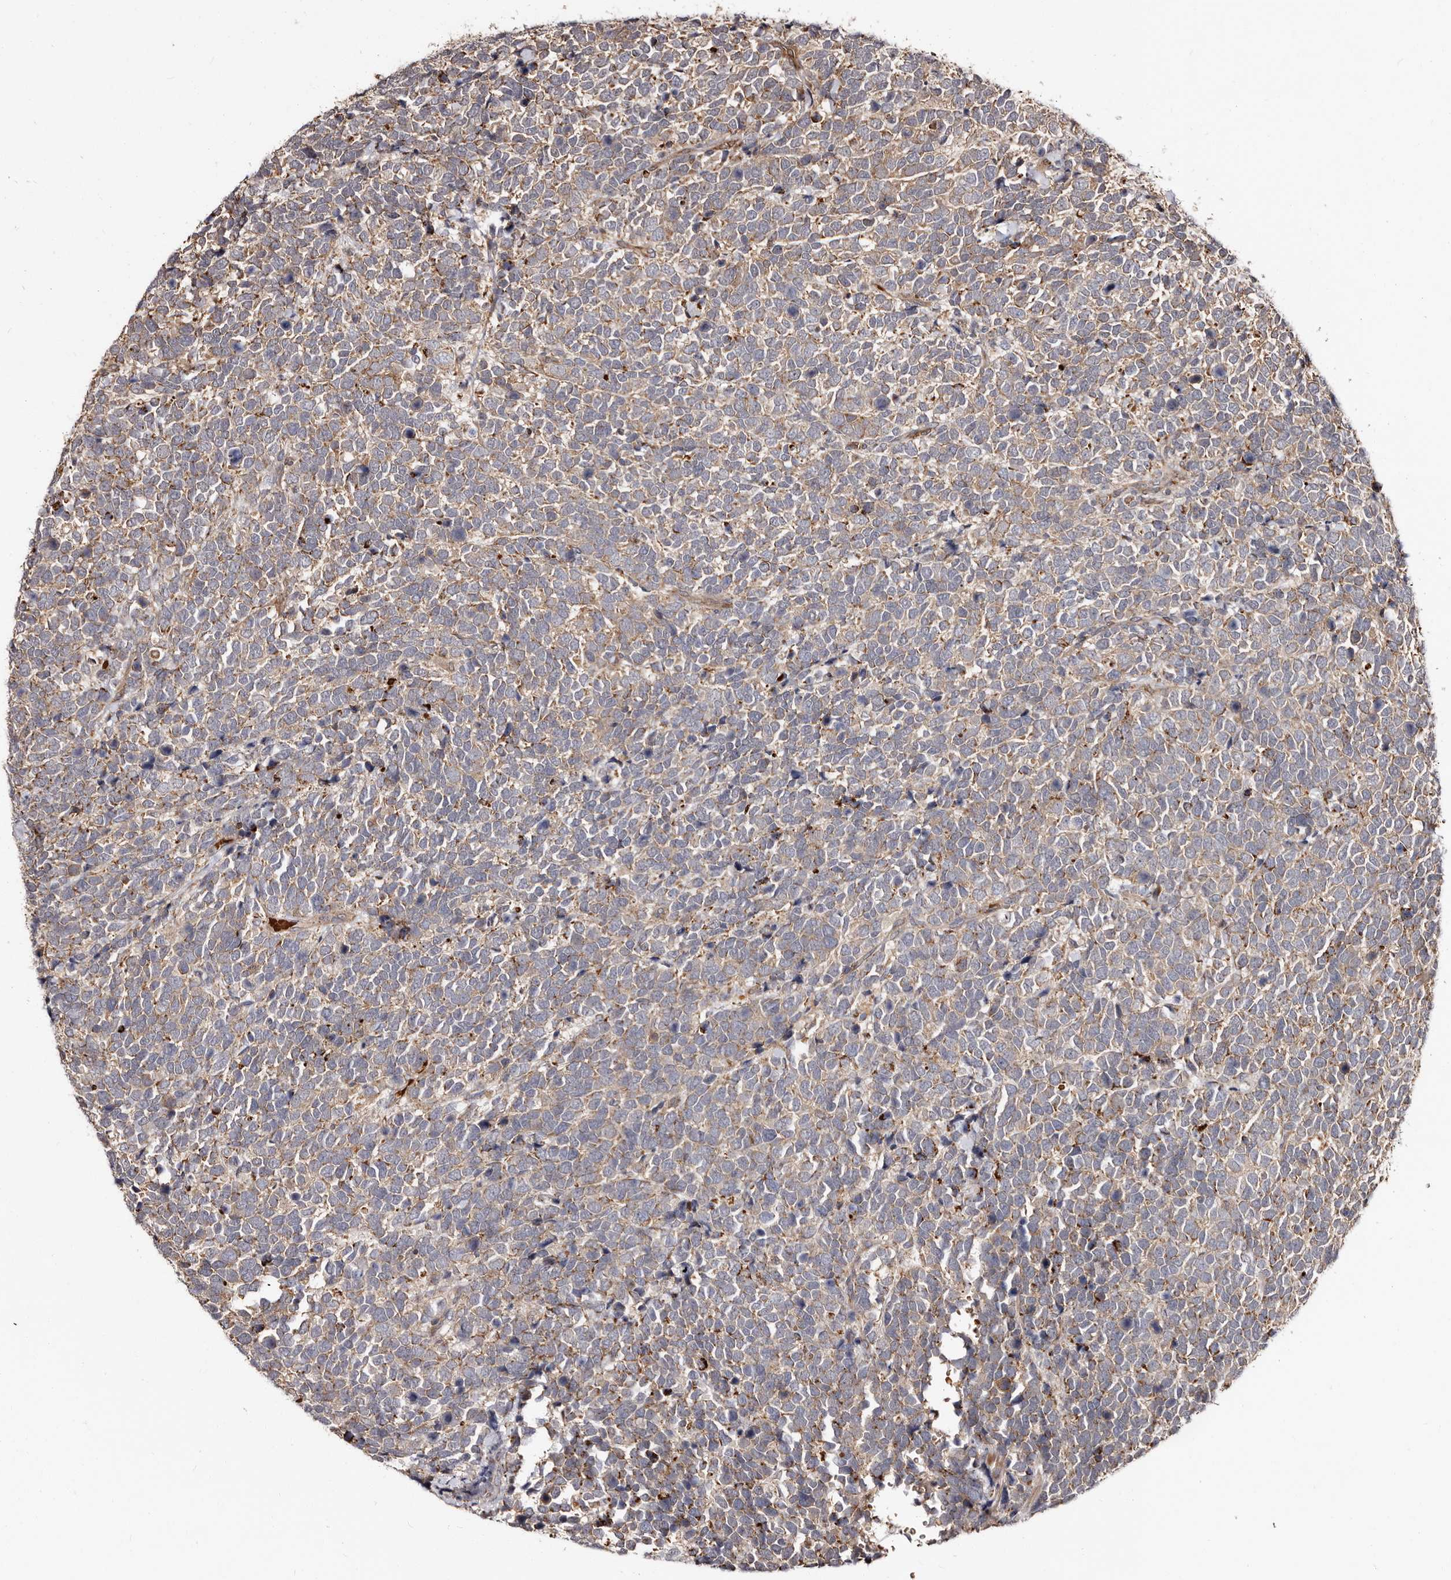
{"staining": {"intensity": "weak", "quantity": "25%-75%", "location": "cytoplasmic/membranous"}, "tissue": "urothelial cancer", "cell_type": "Tumor cells", "image_type": "cancer", "snomed": [{"axis": "morphology", "description": "Urothelial carcinoma, High grade"}, {"axis": "topography", "description": "Urinary bladder"}], "caption": "Urothelial cancer was stained to show a protein in brown. There is low levels of weak cytoplasmic/membranous expression in about 25%-75% of tumor cells. (DAB IHC, brown staining for protein, blue staining for nuclei).", "gene": "BAX", "patient": {"sex": "female", "age": 82}}